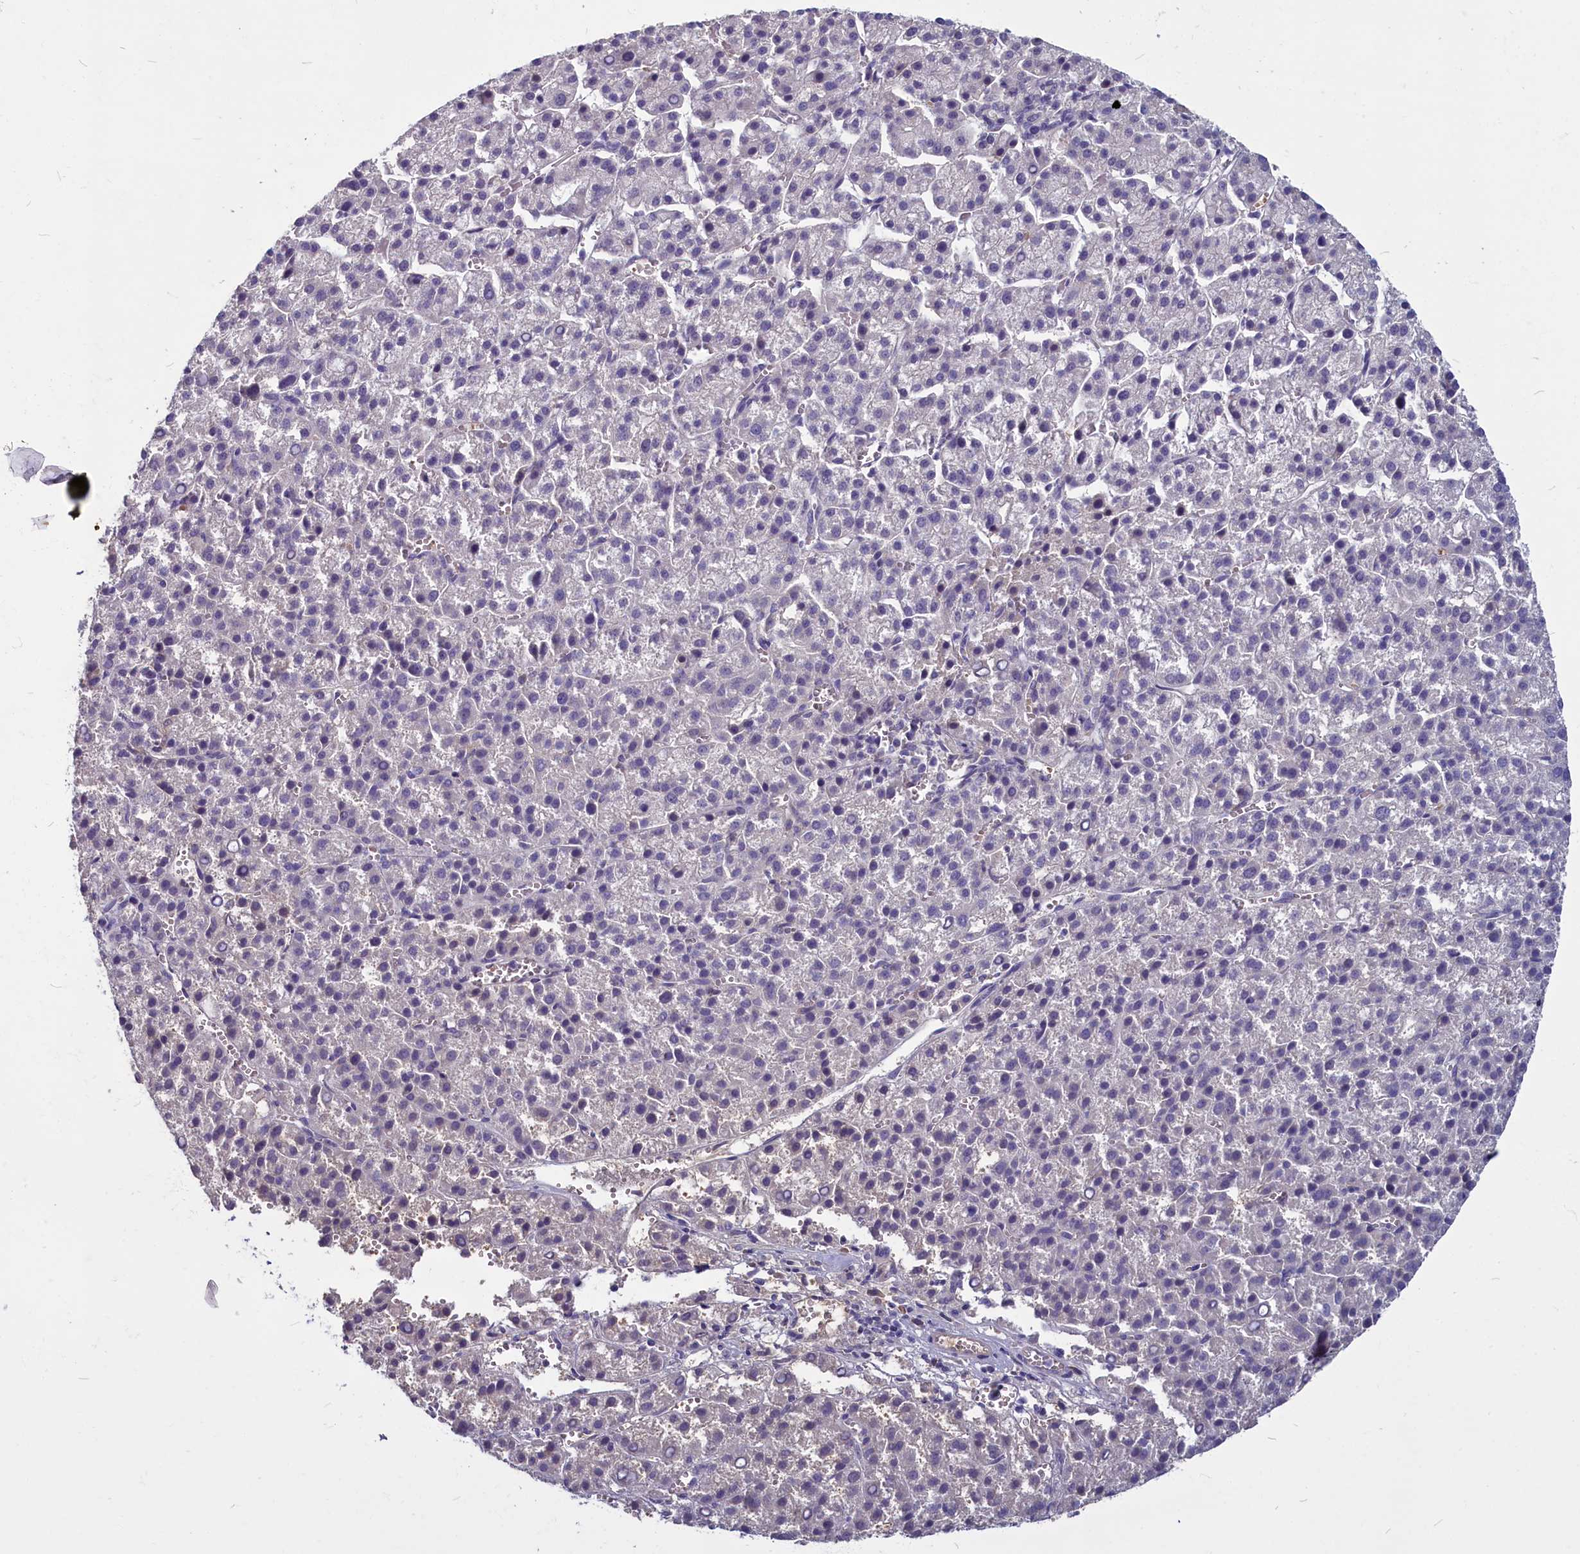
{"staining": {"intensity": "negative", "quantity": "none", "location": "none"}, "tissue": "liver cancer", "cell_type": "Tumor cells", "image_type": "cancer", "snomed": [{"axis": "morphology", "description": "Carcinoma, Hepatocellular, NOS"}, {"axis": "topography", "description": "Liver"}], "caption": "DAB immunohistochemical staining of human liver hepatocellular carcinoma shows no significant expression in tumor cells.", "gene": "SV2C", "patient": {"sex": "female", "age": 58}}